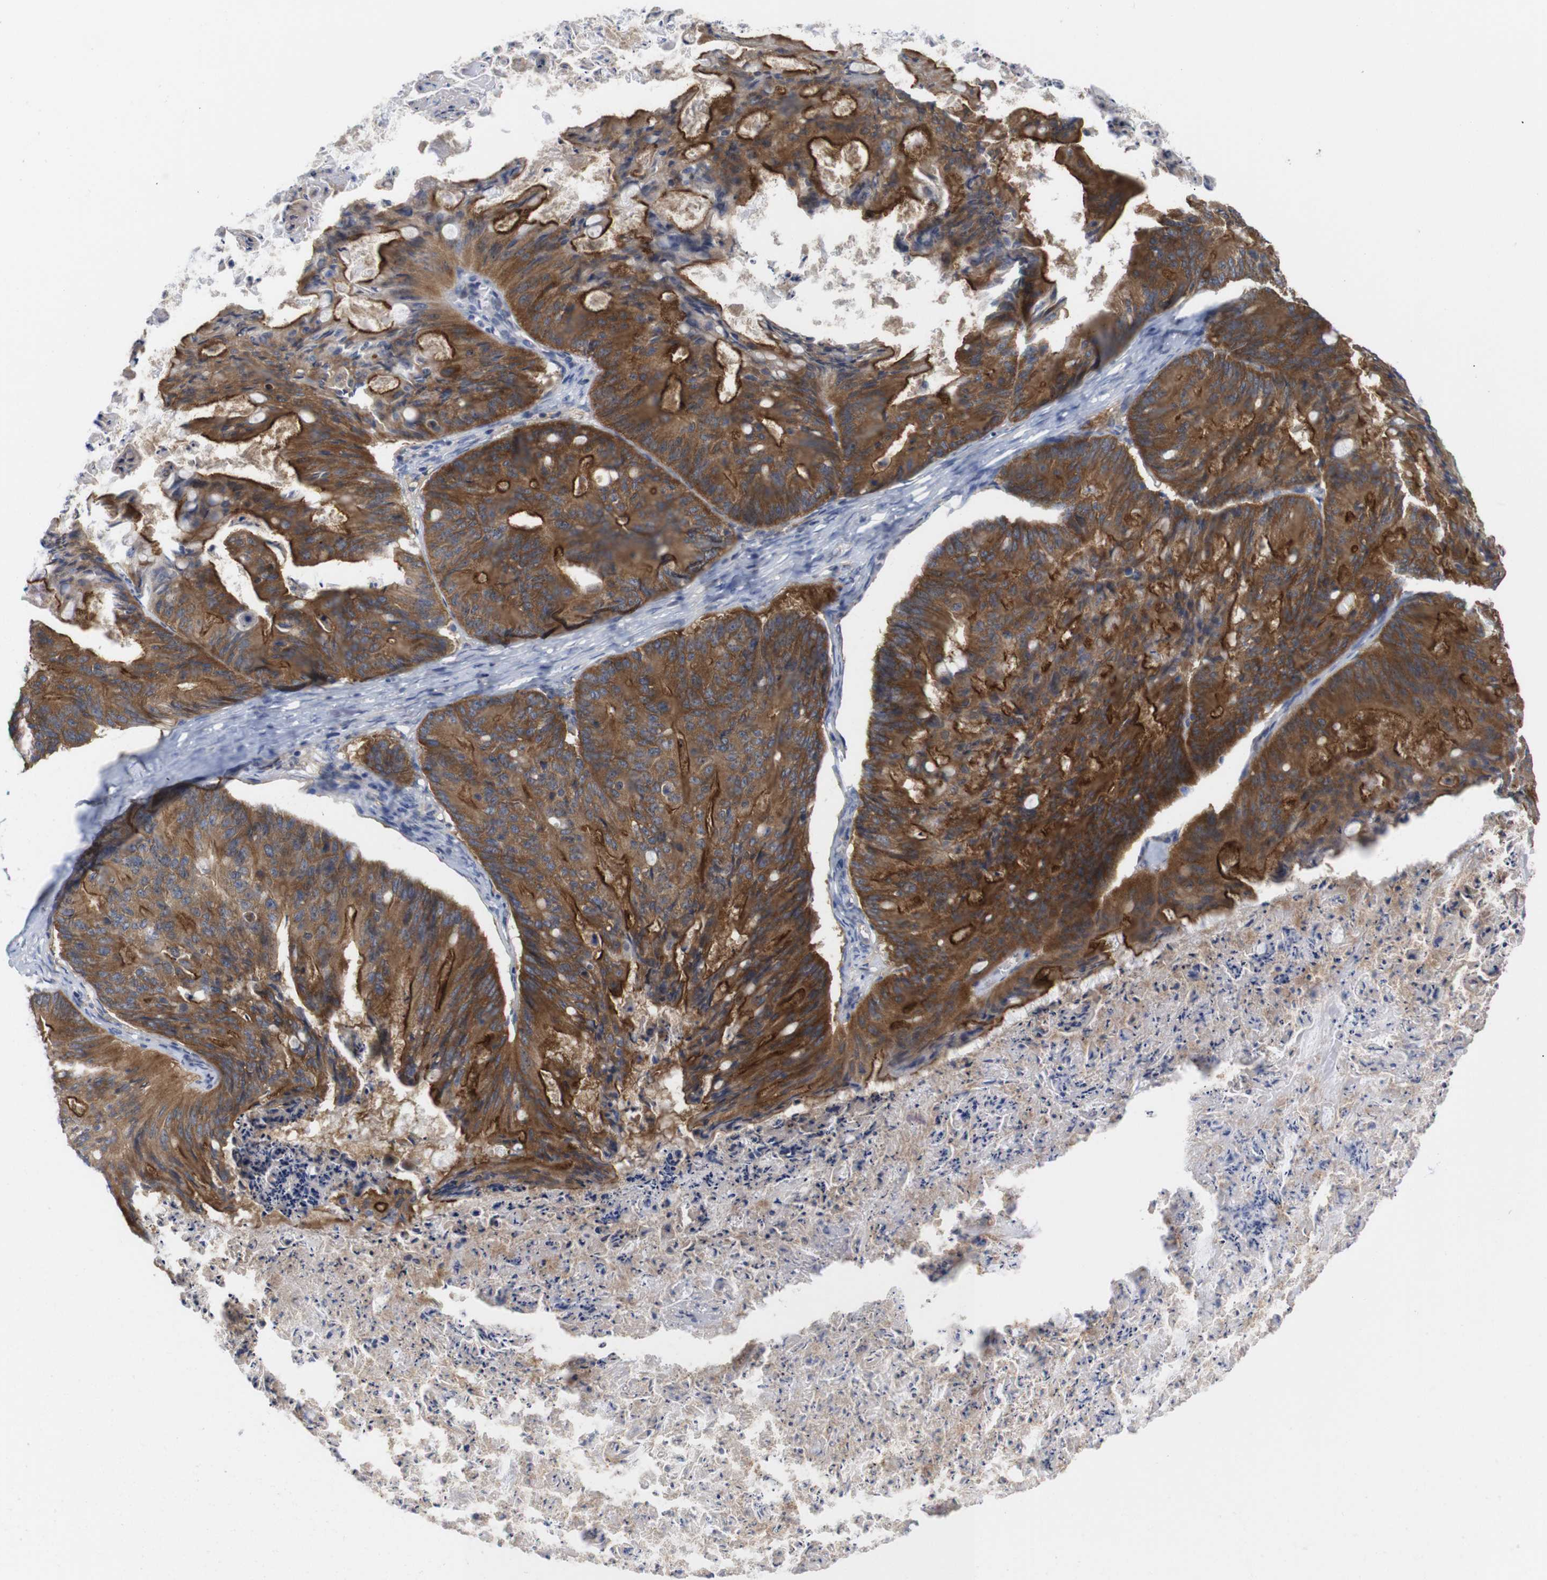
{"staining": {"intensity": "strong", "quantity": ">75%", "location": "cytoplasmic/membranous"}, "tissue": "ovarian cancer", "cell_type": "Tumor cells", "image_type": "cancer", "snomed": [{"axis": "morphology", "description": "Cystadenocarcinoma, mucinous, NOS"}, {"axis": "topography", "description": "Ovary"}], "caption": "This micrograph reveals immunohistochemistry staining of ovarian cancer, with high strong cytoplasmic/membranous expression in approximately >75% of tumor cells.", "gene": "USH1C", "patient": {"sex": "female", "age": 36}}